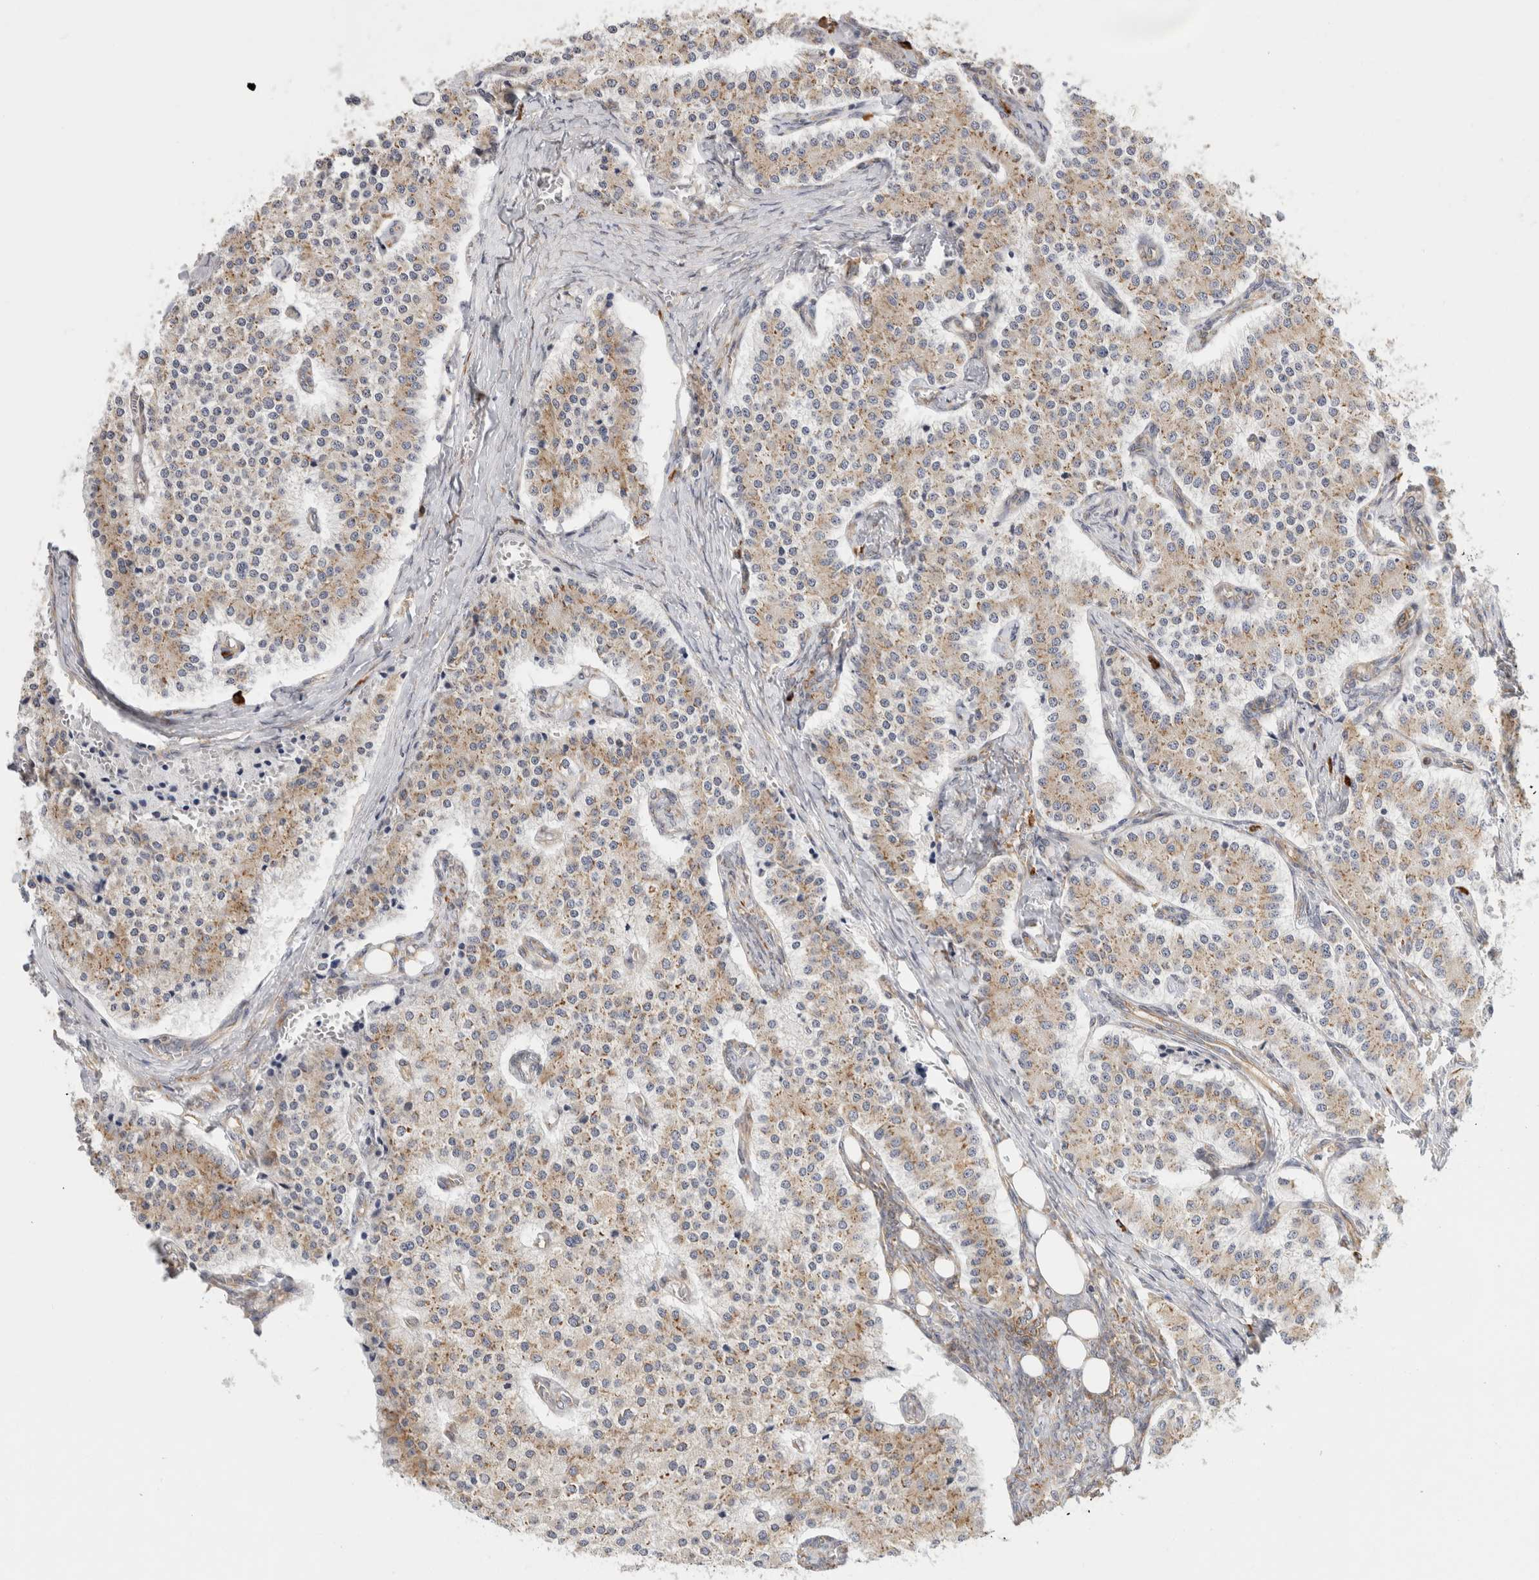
{"staining": {"intensity": "weak", "quantity": ">75%", "location": "cytoplasmic/membranous"}, "tissue": "carcinoid", "cell_type": "Tumor cells", "image_type": "cancer", "snomed": [{"axis": "morphology", "description": "Carcinoid, malignant, NOS"}, {"axis": "topography", "description": "Colon"}], "caption": "The micrograph reveals immunohistochemical staining of carcinoid (malignant). There is weak cytoplasmic/membranous expression is seen in about >75% of tumor cells. The staining was performed using DAB to visualize the protein expression in brown, while the nuclei were stained in blue with hematoxylin (Magnification: 20x).", "gene": "RPN2", "patient": {"sex": "female", "age": 52}}